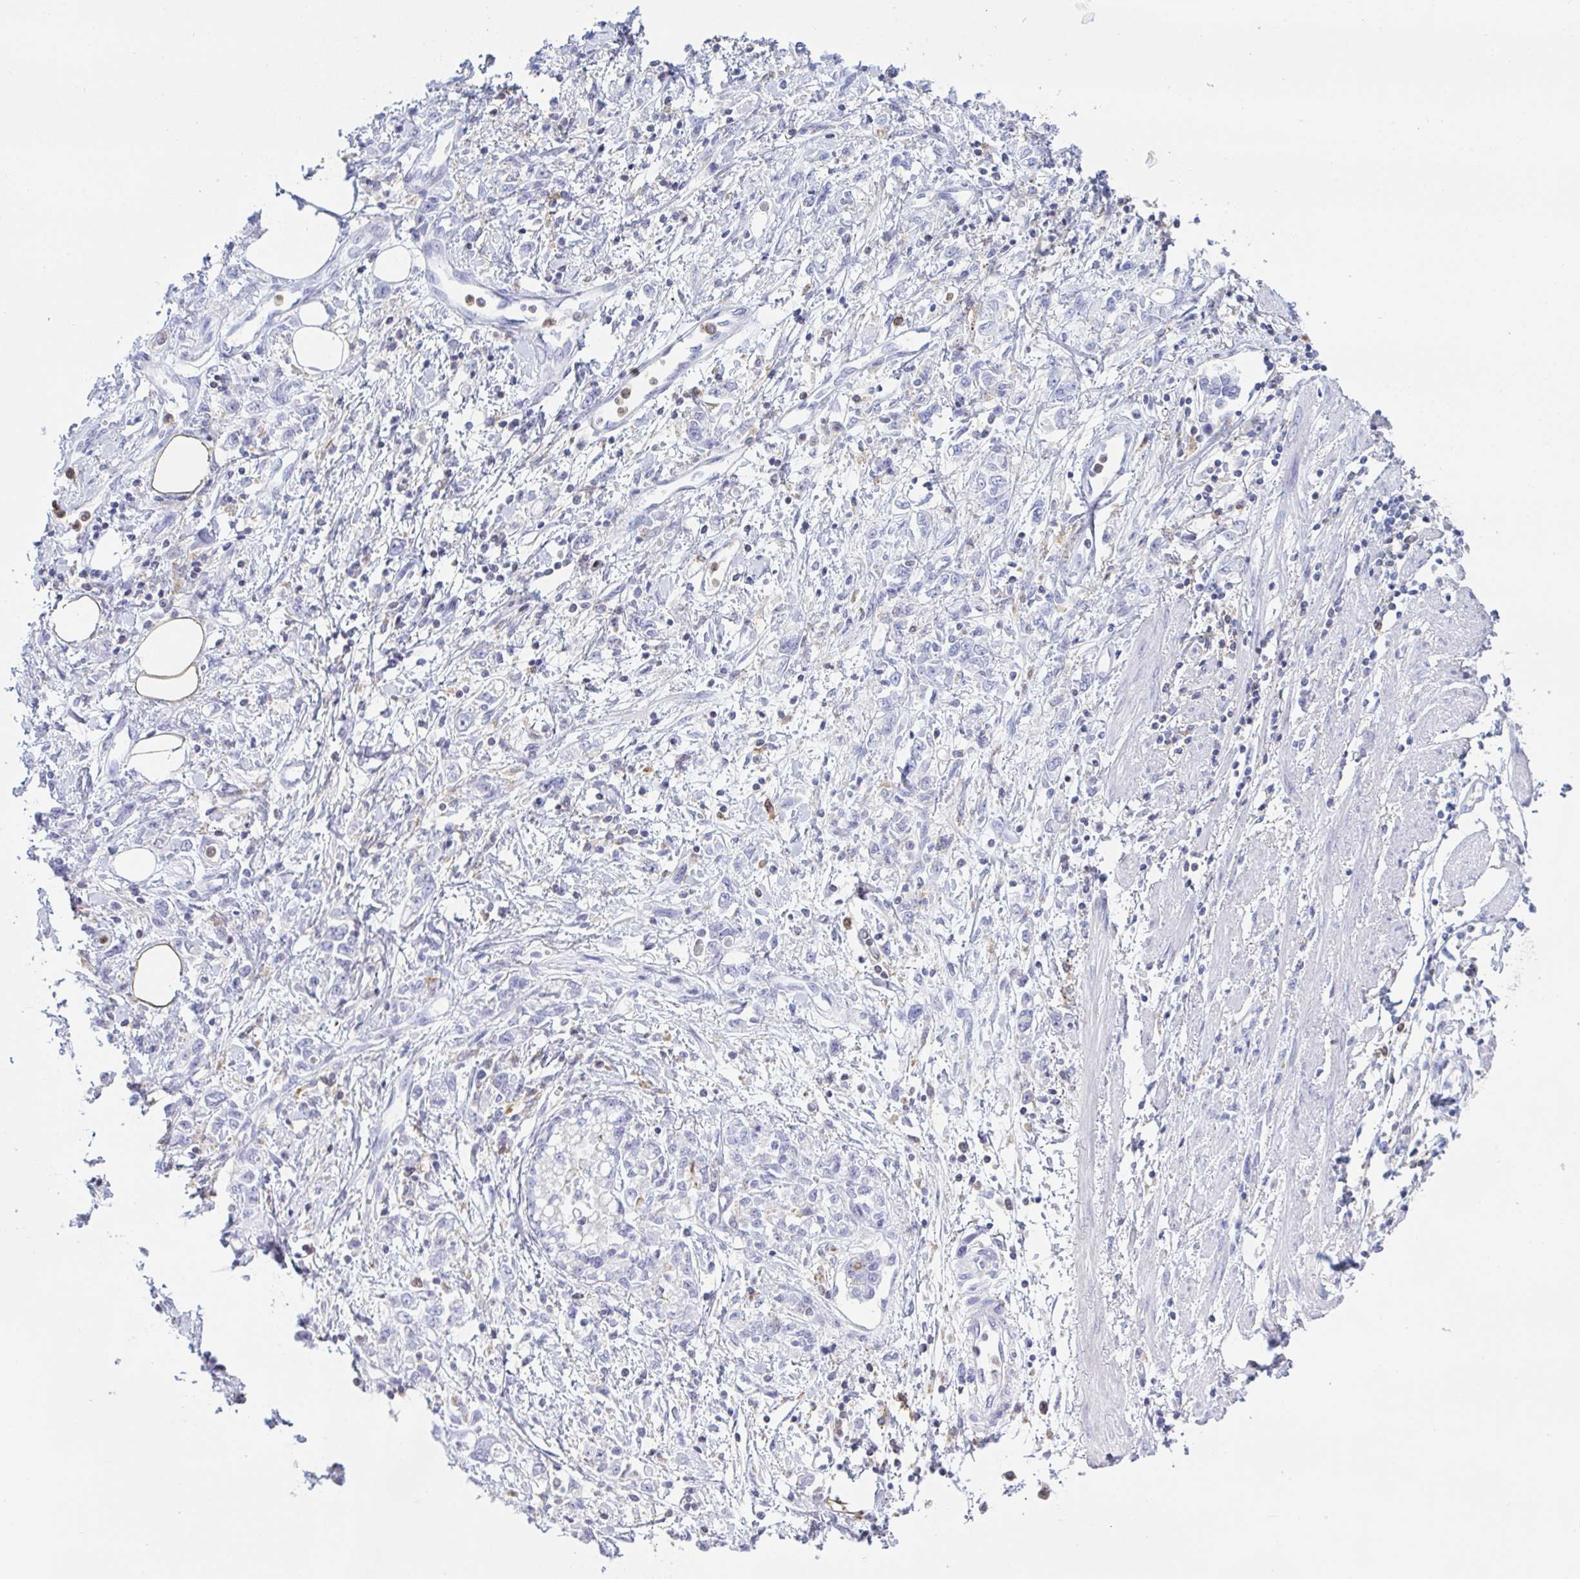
{"staining": {"intensity": "negative", "quantity": "none", "location": "none"}, "tissue": "stomach cancer", "cell_type": "Tumor cells", "image_type": "cancer", "snomed": [{"axis": "morphology", "description": "Adenocarcinoma, NOS"}, {"axis": "topography", "description": "Stomach"}], "caption": "The histopathology image exhibits no significant positivity in tumor cells of adenocarcinoma (stomach).", "gene": "MYO1F", "patient": {"sex": "female", "age": 76}}